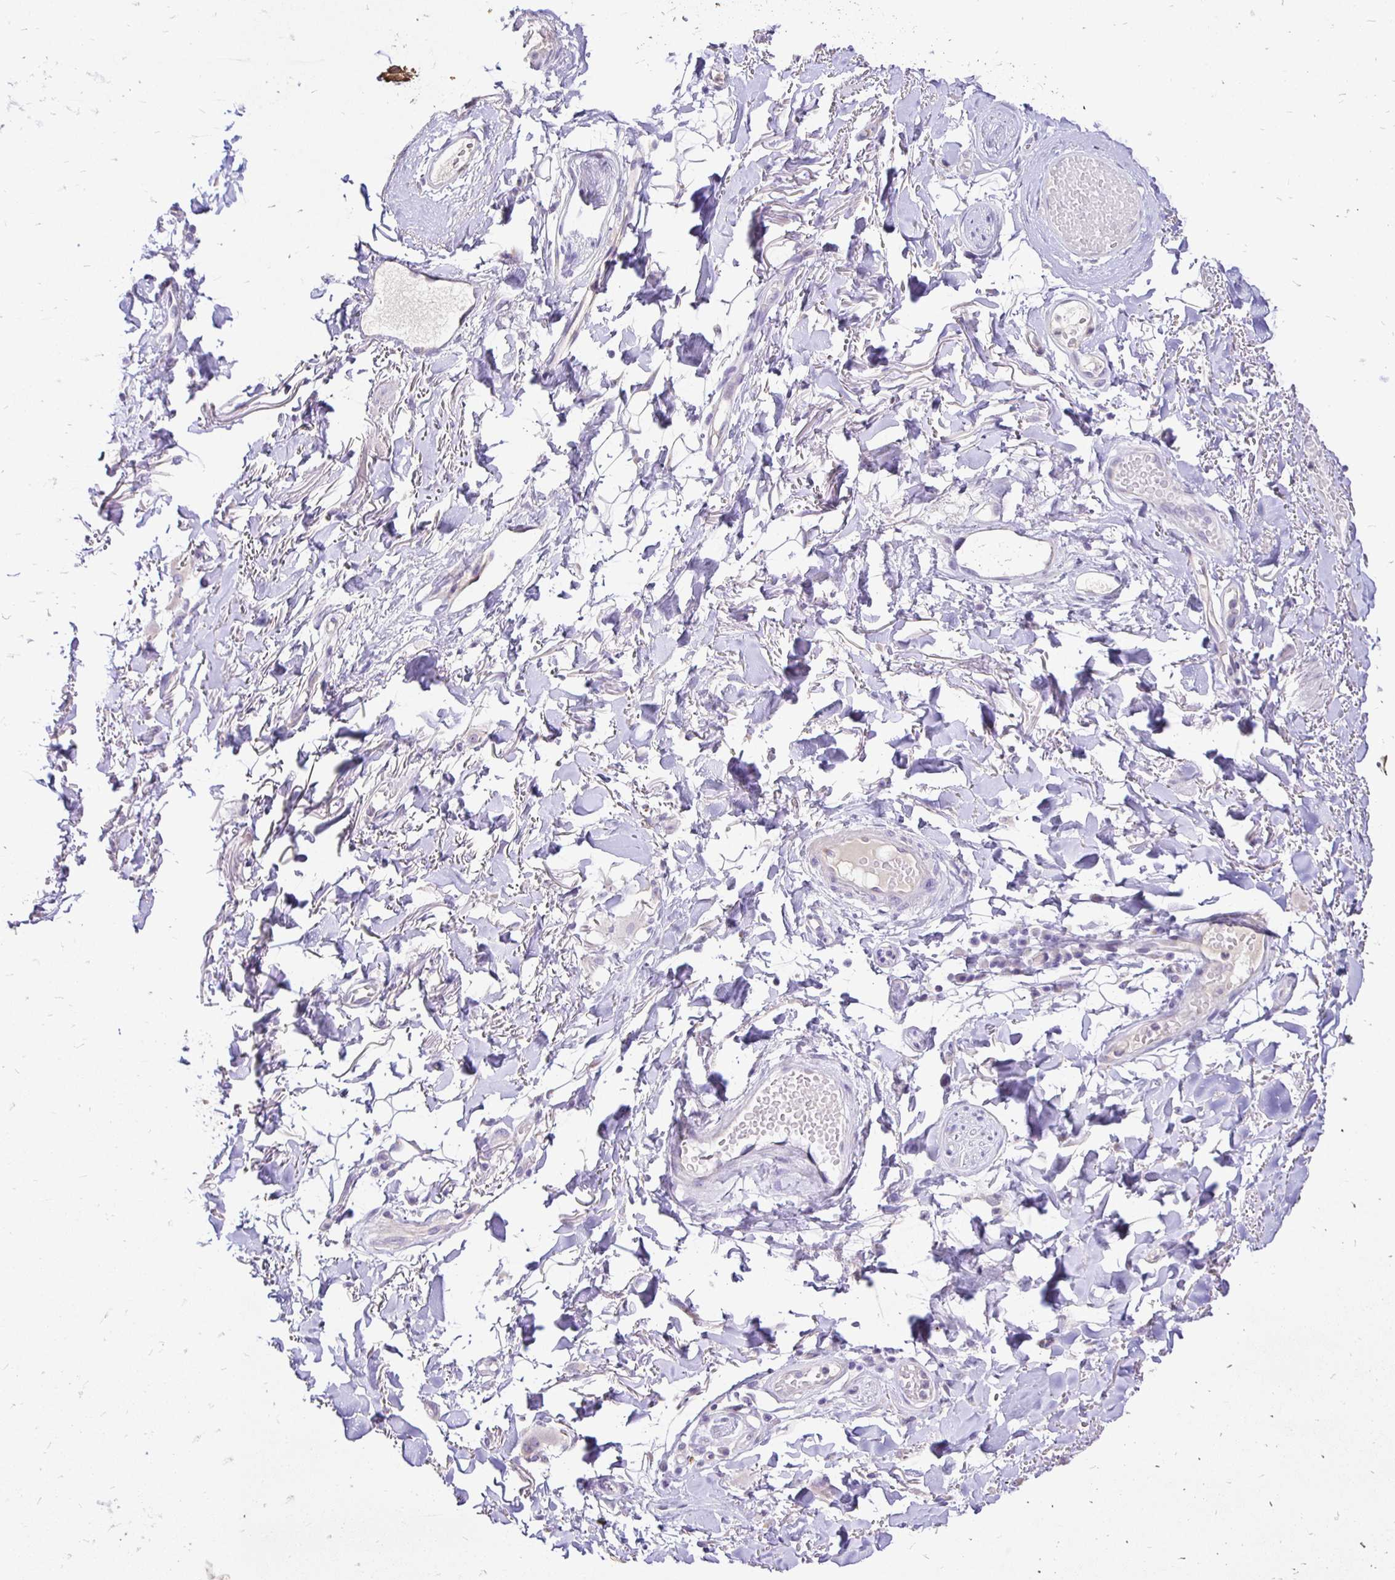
{"staining": {"intensity": "negative", "quantity": "none", "location": "none"}, "tissue": "adipose tissue", "cell_type": "Adipocytes", "image_type": "normal", "snomed": [{"axis": "morphology", "description": "Normal tissue, NOS"}, {"axis": "topography", "description": "Anal"}, {"axis": "topography", "description": "Peripheral nerve tissue"}], "caption": "Protein analysis of benign adipose tissue reveals no significant positivity in adipocytes. (DAB immunohistochemistry, high magnification).", "gene": "TAF1D", "patient": {"sex": "male", "age": 78}}